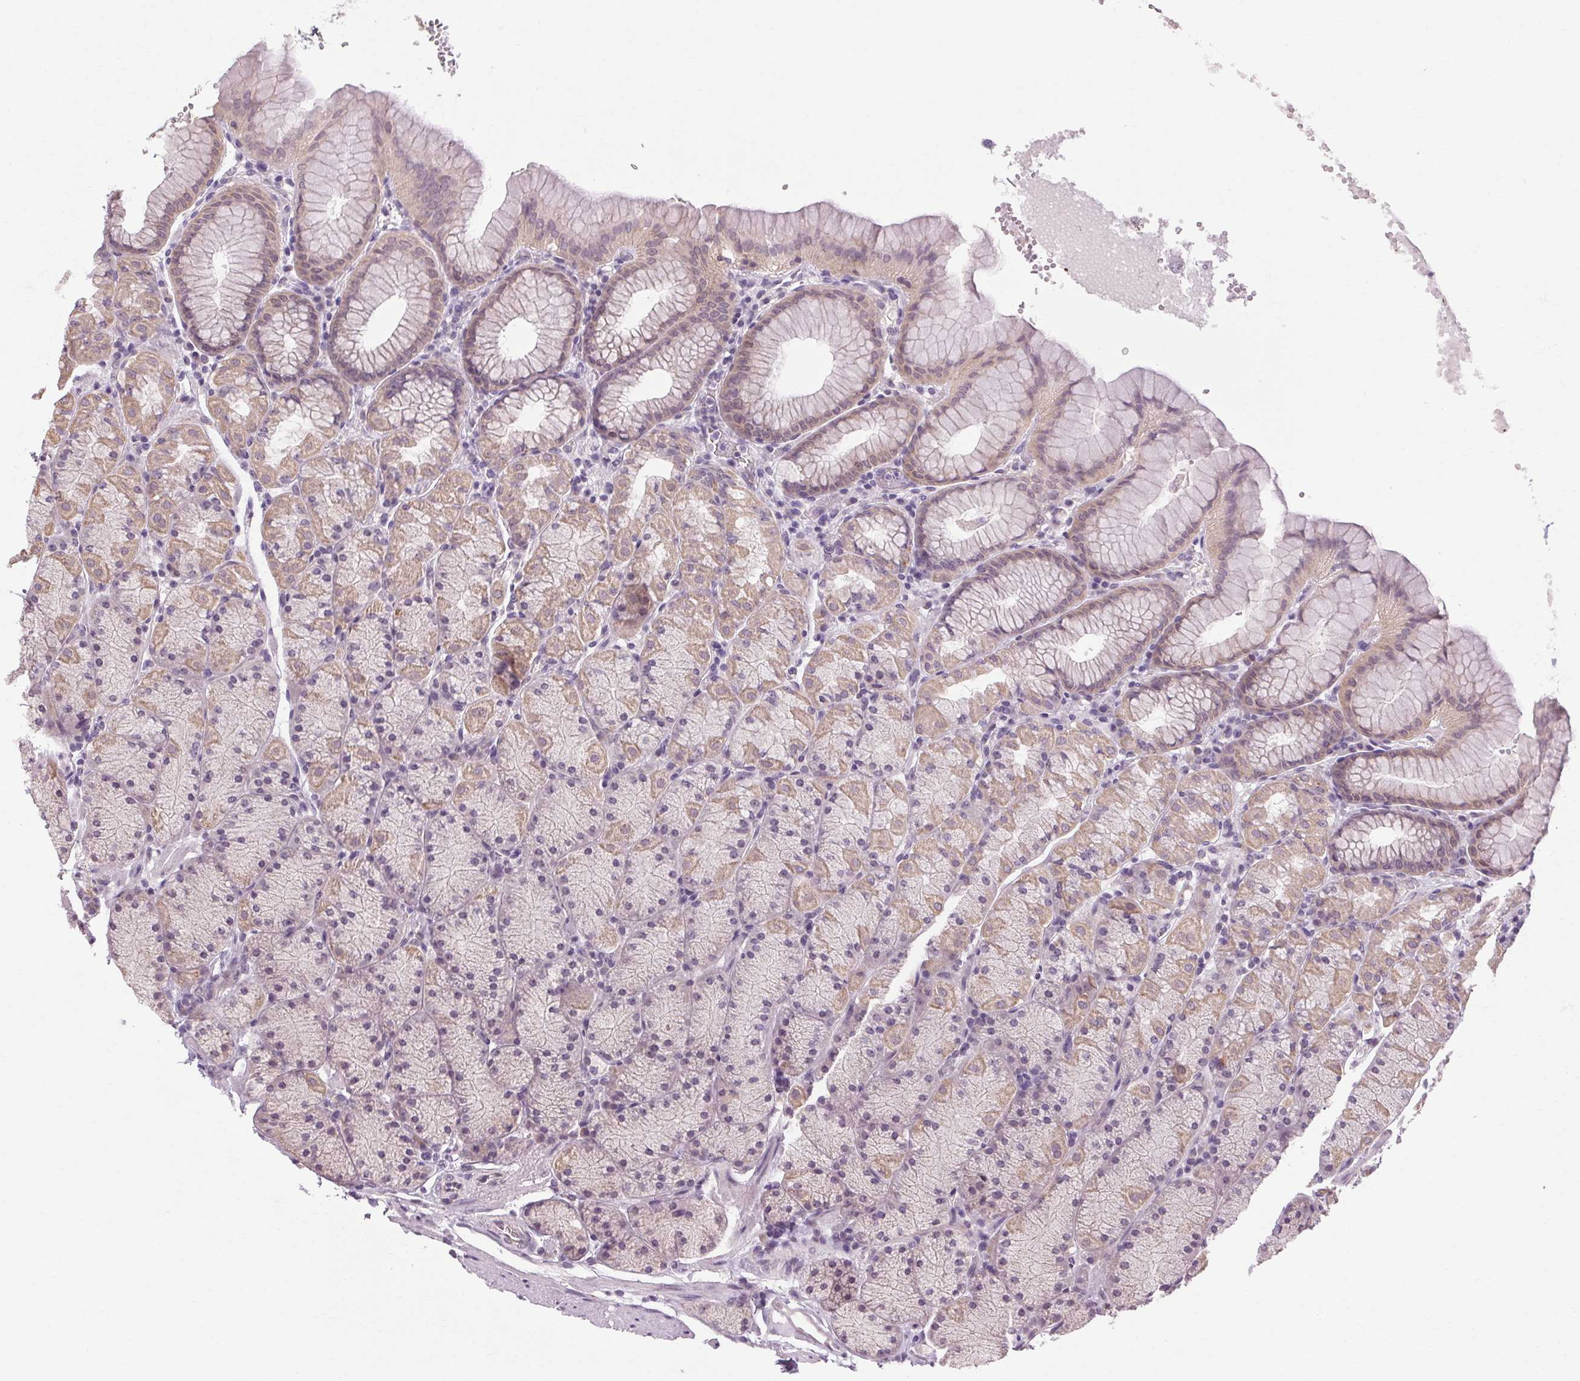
{"staining": {"intensity": "weak", "quantity": "25%-75%", "location": "cytoplasmic/membranous"}, "tissue": "stomach", "cell_type": "Glandular cells", "image_type": "normal", "snomed": [{"axis": "morphology", "description": "Normal tissue, NOS"}, {"axis": "topography", "description": "Stomach, upper"}, {"axis": "topography", "description": "Stomach"}], "caption": "Normal stomach was stained to show a protein in brown. There is low levels of weak cytoplasmic/membranous expression in approximately 25%-75% of glandular cells.", "gene": "KLHL40", "patient": {"sex": "male", "age": 76}}